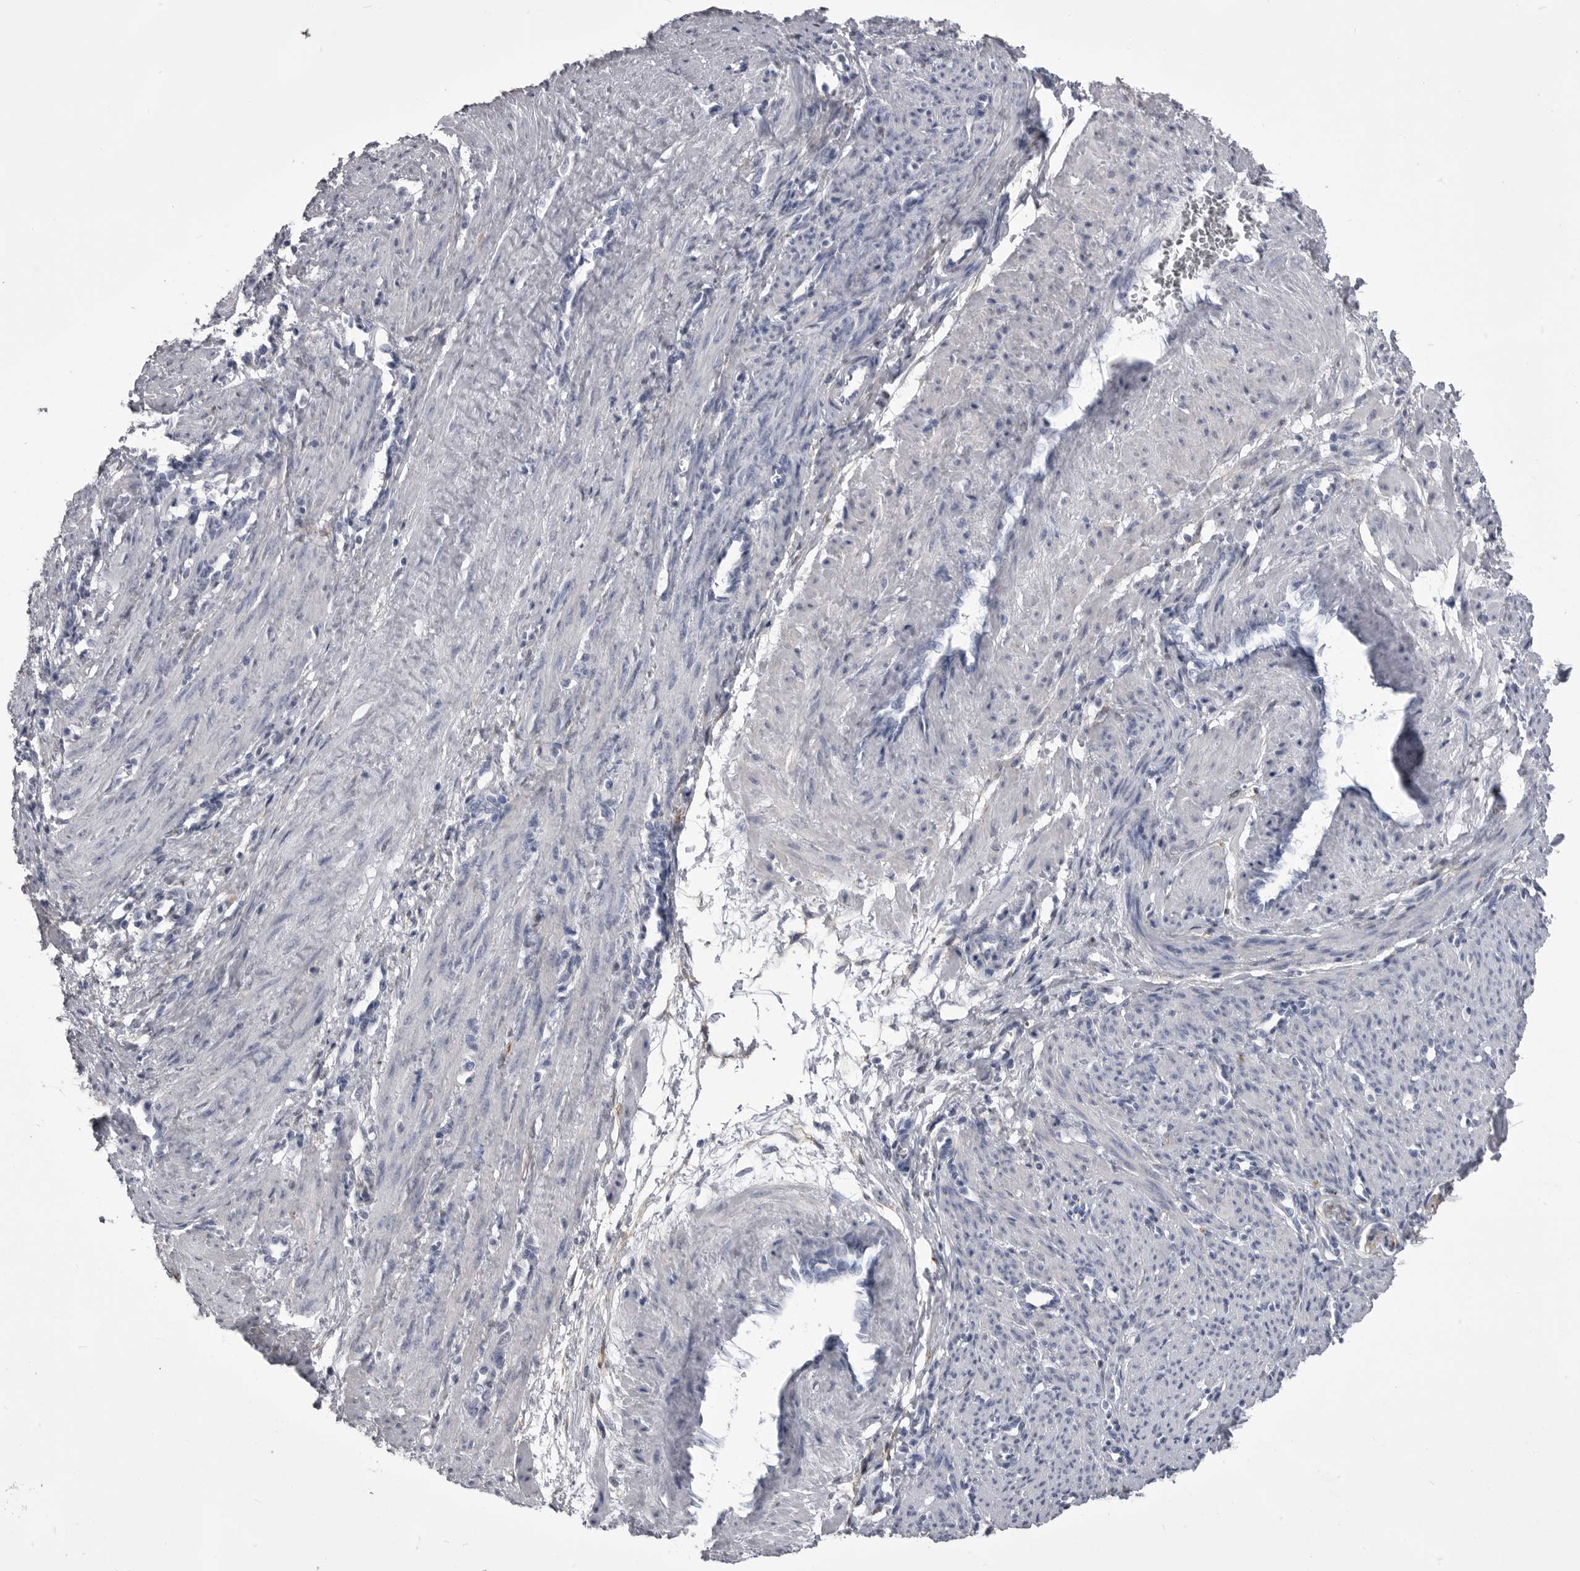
{"staining": {"intensity": "negative", "quantity": "none", "location": "none"}, "tissue": "smooth muscle", "cell_type": "Smooth muscle cells", "image_type": "normal", "snomed": [{"axis": "morphology", "description": "Normal tissue, NOS"}, {"axis": "topography", "description": "Endometrium"}], "caption": "This is a micrograph of immunohistochemistry staining of normal smooth muscle, which shows no positivity in smooth muscle cells. The staining was performed using DAB to visualize the protein expression in brown, while the nuclei were stained in blue with hematoxylin (Magnification: 20x).", "gene": "ANK2", "patient": {"sex": "female", "age": 33}}